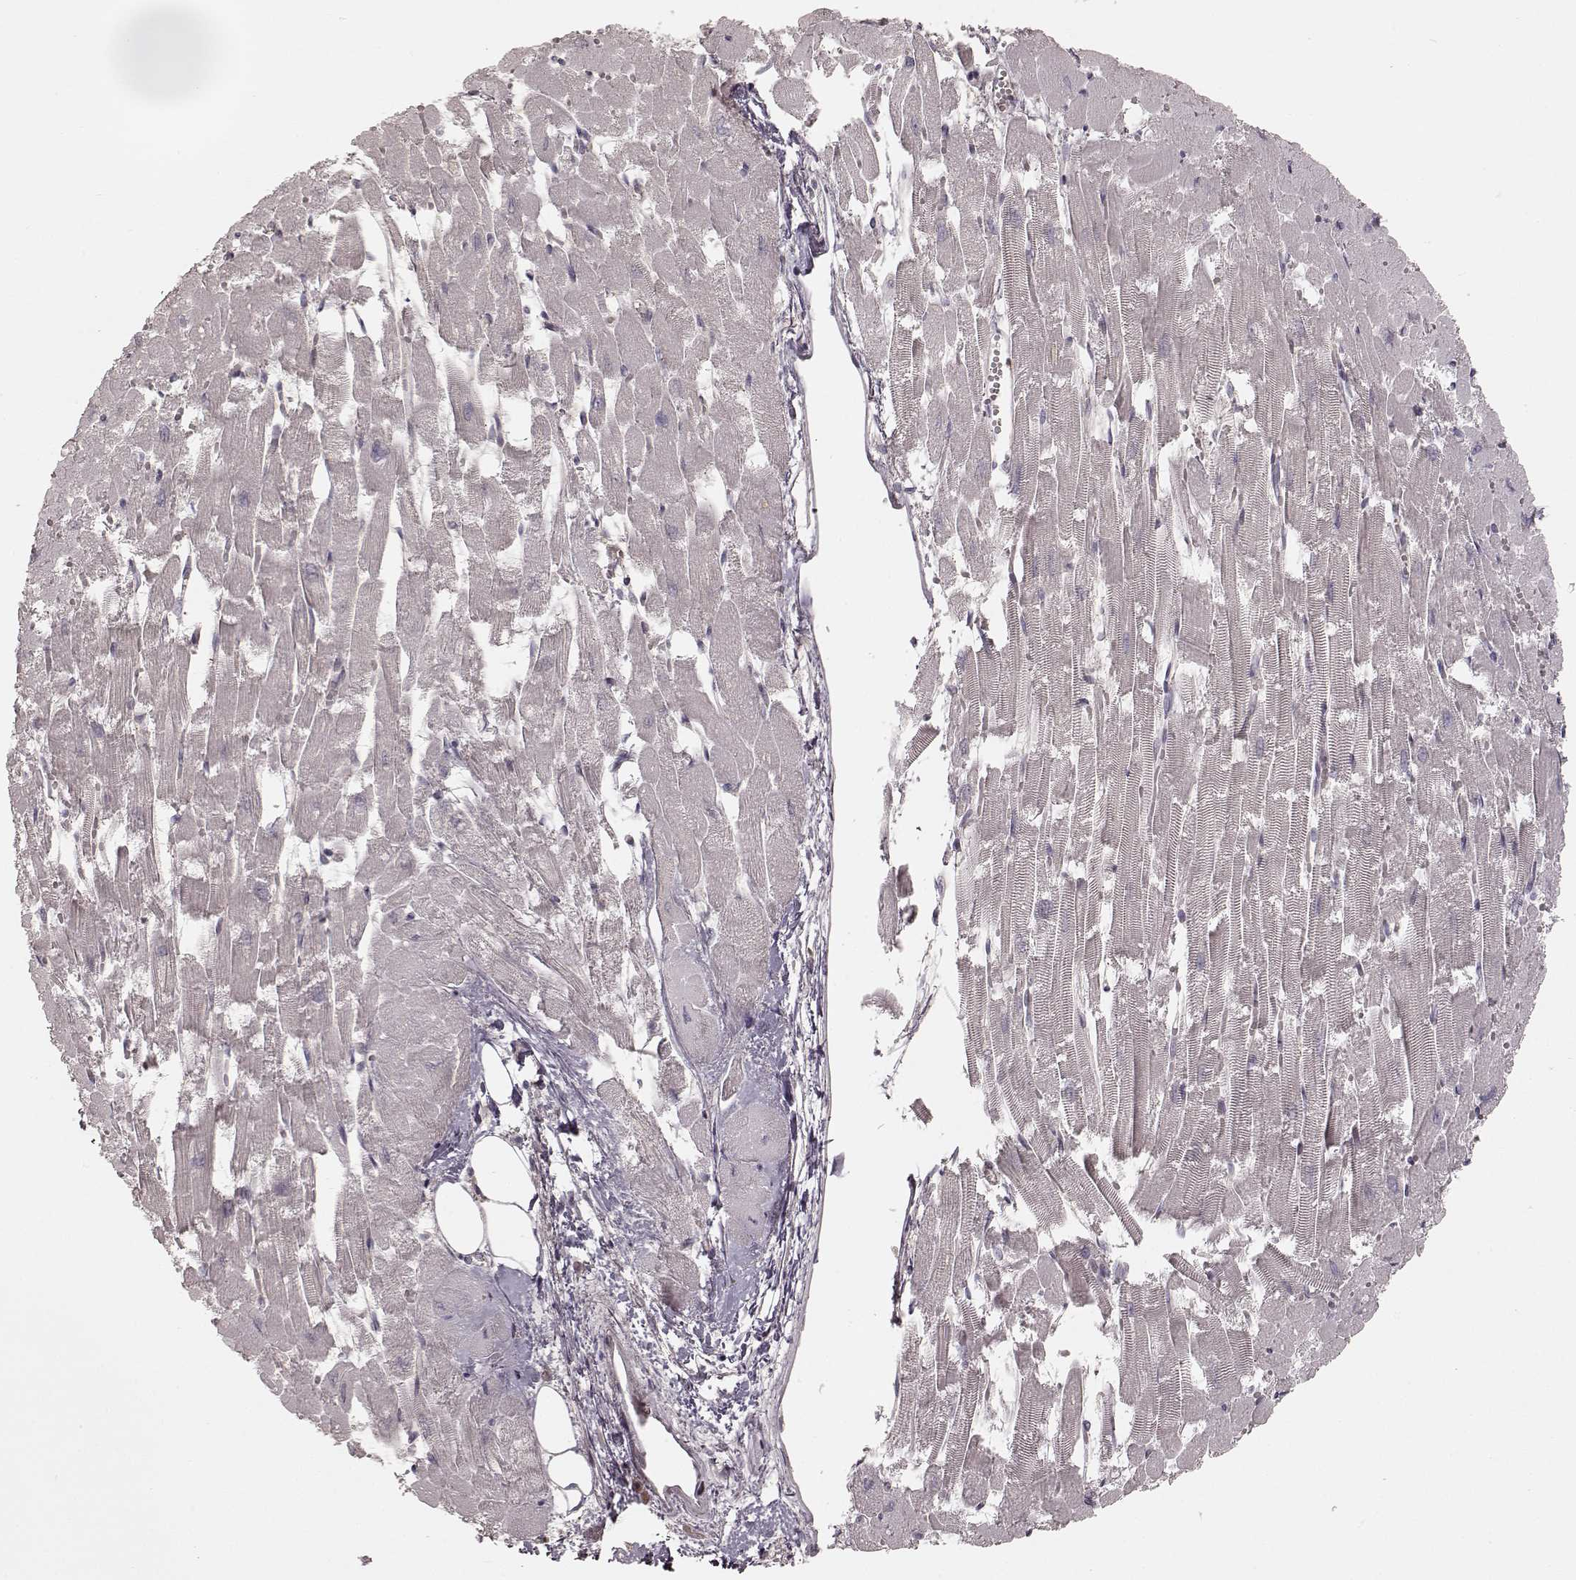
{"staining": {"intensity": "negative", "quantity": "none", "location": "none"}, "tissue": "heart muscle", "cell_type": "Cardiomyocytes", "image_type": "normal", "snomed": [{"axis": "morphology", "description": "Normal tissue, NOS"}, {"axis": "topography", "description": "Heart"}], "caption": "This is a image of immunohistochemistry staining of unremarkable heart muscle, which shows no expression in cardiomyocytes. (DAB immunohistochemistry visualized using brightfield microscopy, high magnification).", "gene": "KCNJ9", "patient": {"sex": "female", "age": 52}}